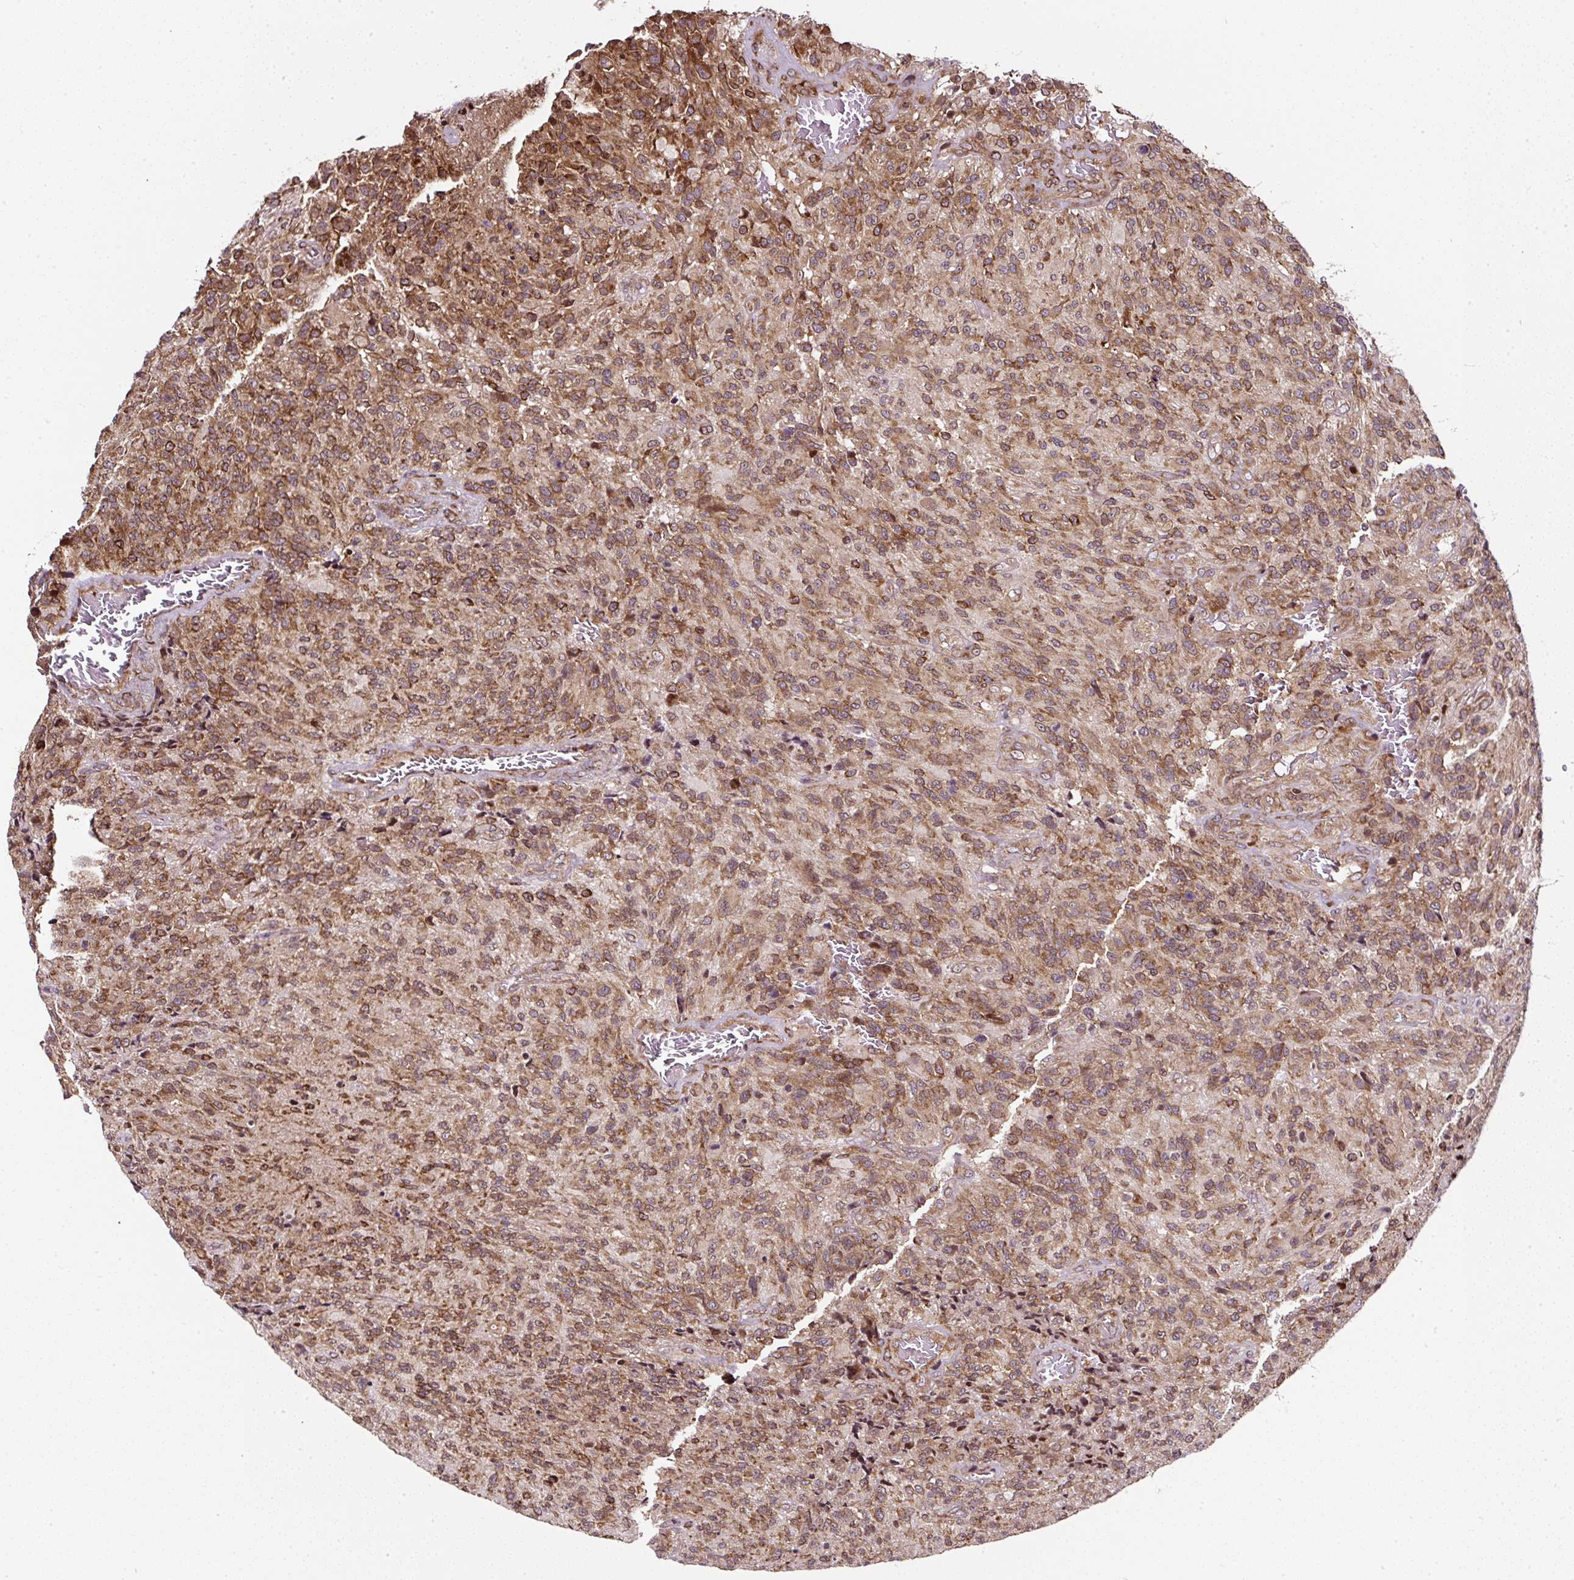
{"staining": {"intensity": "moderate", "quantity": ">75%", "location": "cytoplasmic/membranous"}, "tissue": "glioma", "cell_type": "Tumor cells", "image_type": "cancer", "snomed": [{"axis": "morphology", "description": "Normal tissue, NOS"}, {"axis": "morphology", "description": "Glioma, malignant, High grade"}, {"axis": "topography", "description": "Cerebral cortex"}], "caption": "Tumor cells display moderate cytoplasmic/membranous positivity in about >75% of cells in high-grade glioma (malignant).", "gene": "KDM4E", "patient": {"sex": "male", "age": 56}}